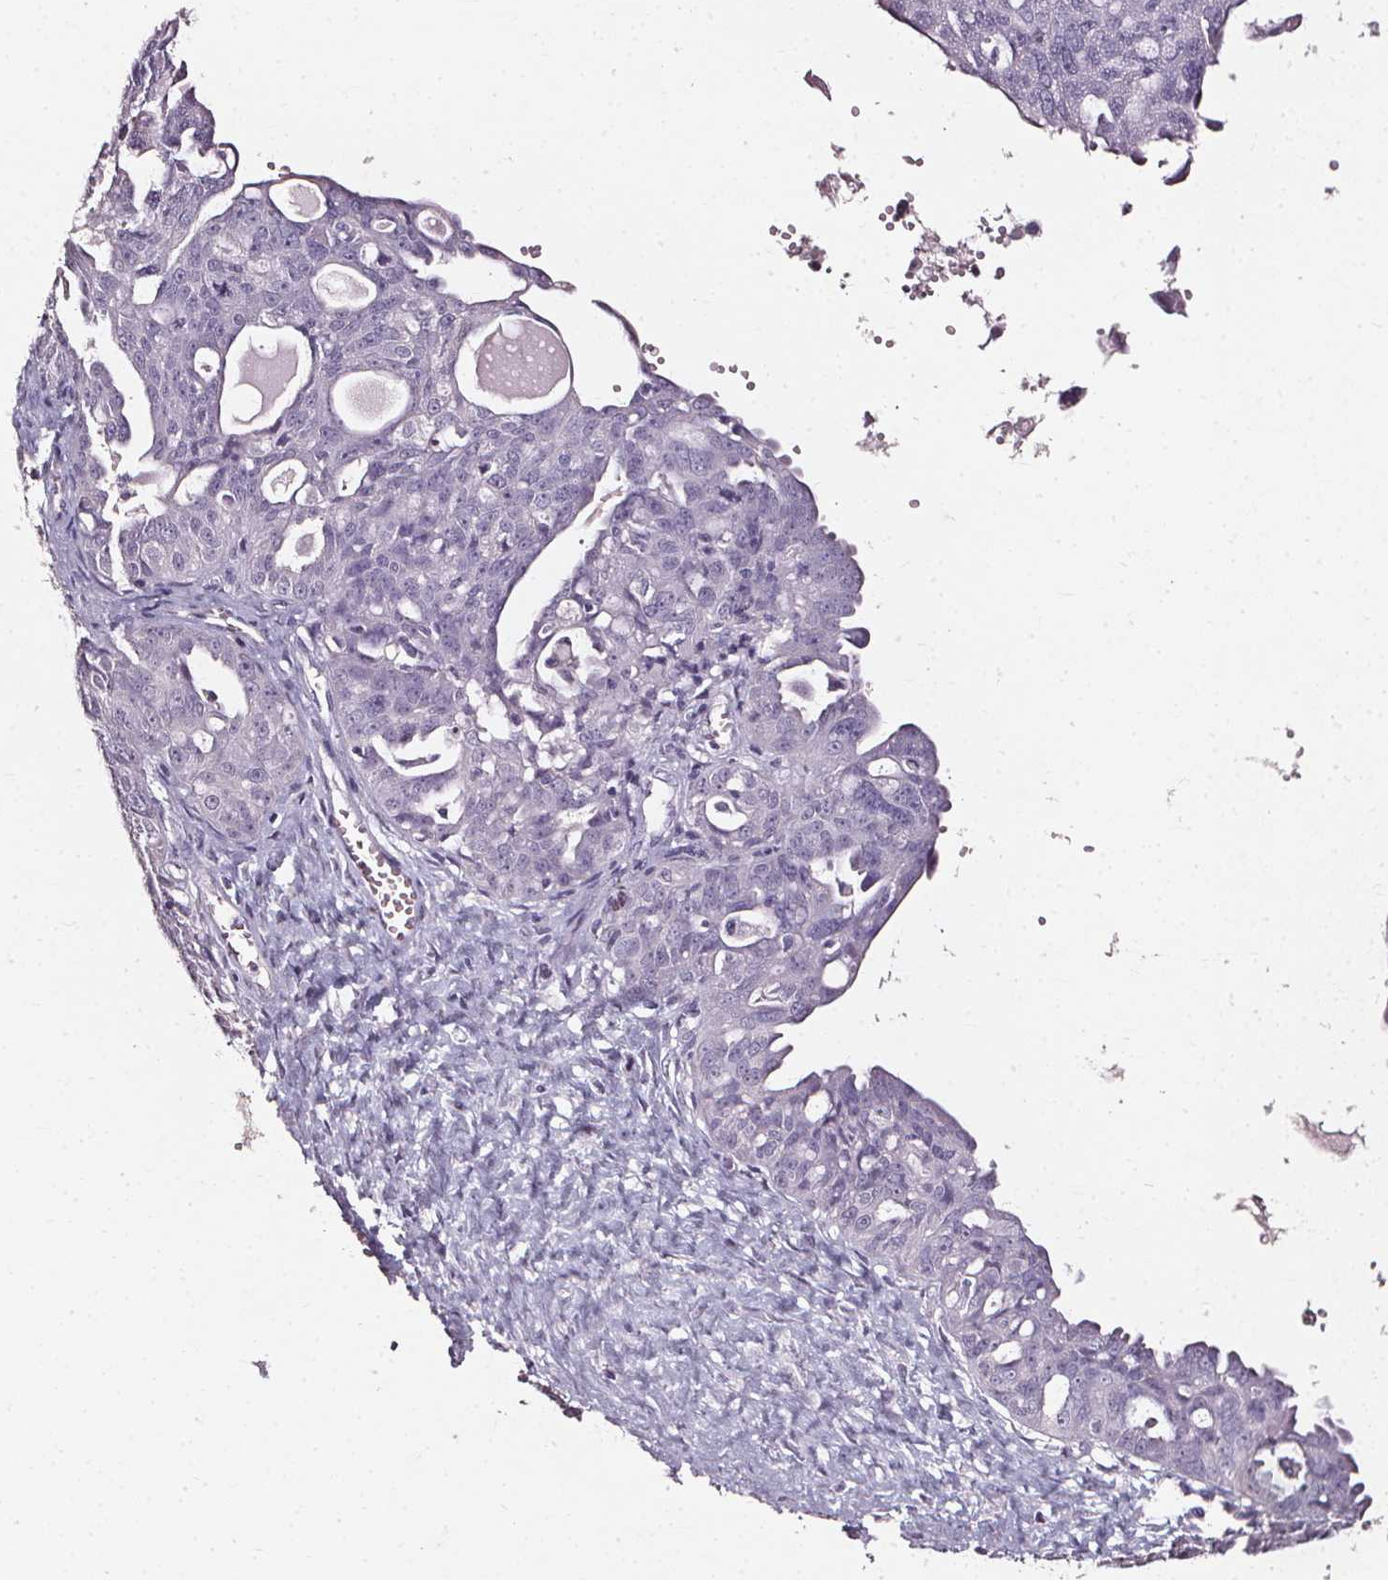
{"staining": {"intensity": "negative", "quantity": "none", "location": "none"}, "tissue": "ovarian cancer", "cell_type": "Tumor cells", "image_type": "cancer", "snomed": [{"axis": "morphology", "description": "Carcinoma, endometroid"}, {"axis": "topography", "description": "Ovary"}], "caption": "The histopathology image demonstrates no staining of tumor cells in ovarian cancer (endometroid carcinoma).", "gene": "DEFA5", "patient": {"sex": "female", "age": 70}}